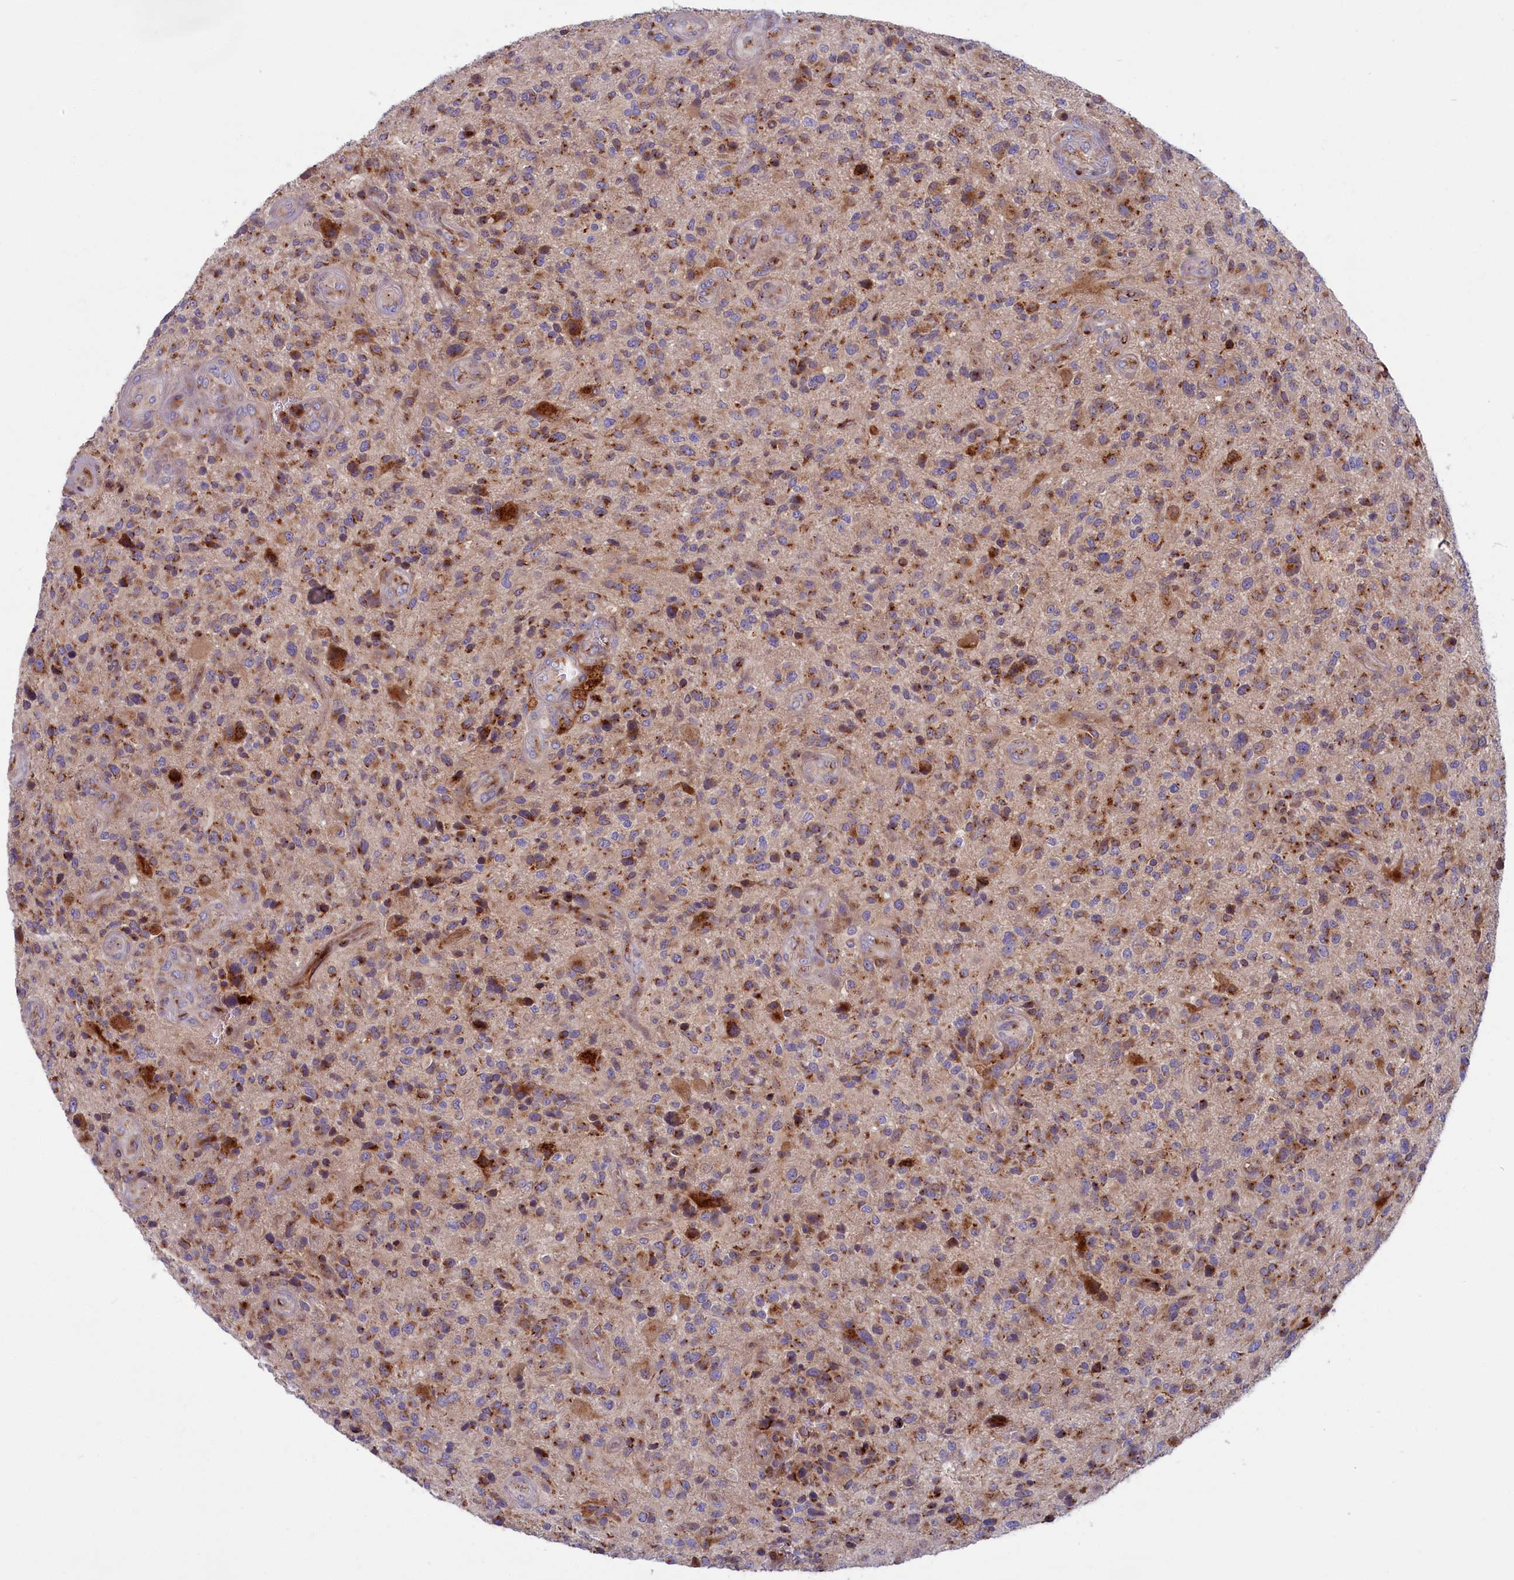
{"staining": {"intensity": "moderate", "quantity": ">75%", "location": "cytoplasmic/membranous"}, "tissue": "glioma", "cell_type": "Tumor cells", "image_type": "cancer", "snomed": [{"axis": "morphology", "description": "Glioma, malignant, High grade"}, {"axis": "topography", "description": "Brain"}], "caption": "Moderate cytoplasmic/membranous protein staining is present in about >75% of tumor cells in glioma.", "gene": "BLVRB", "patient": {"sex": "male", "age": 47}}